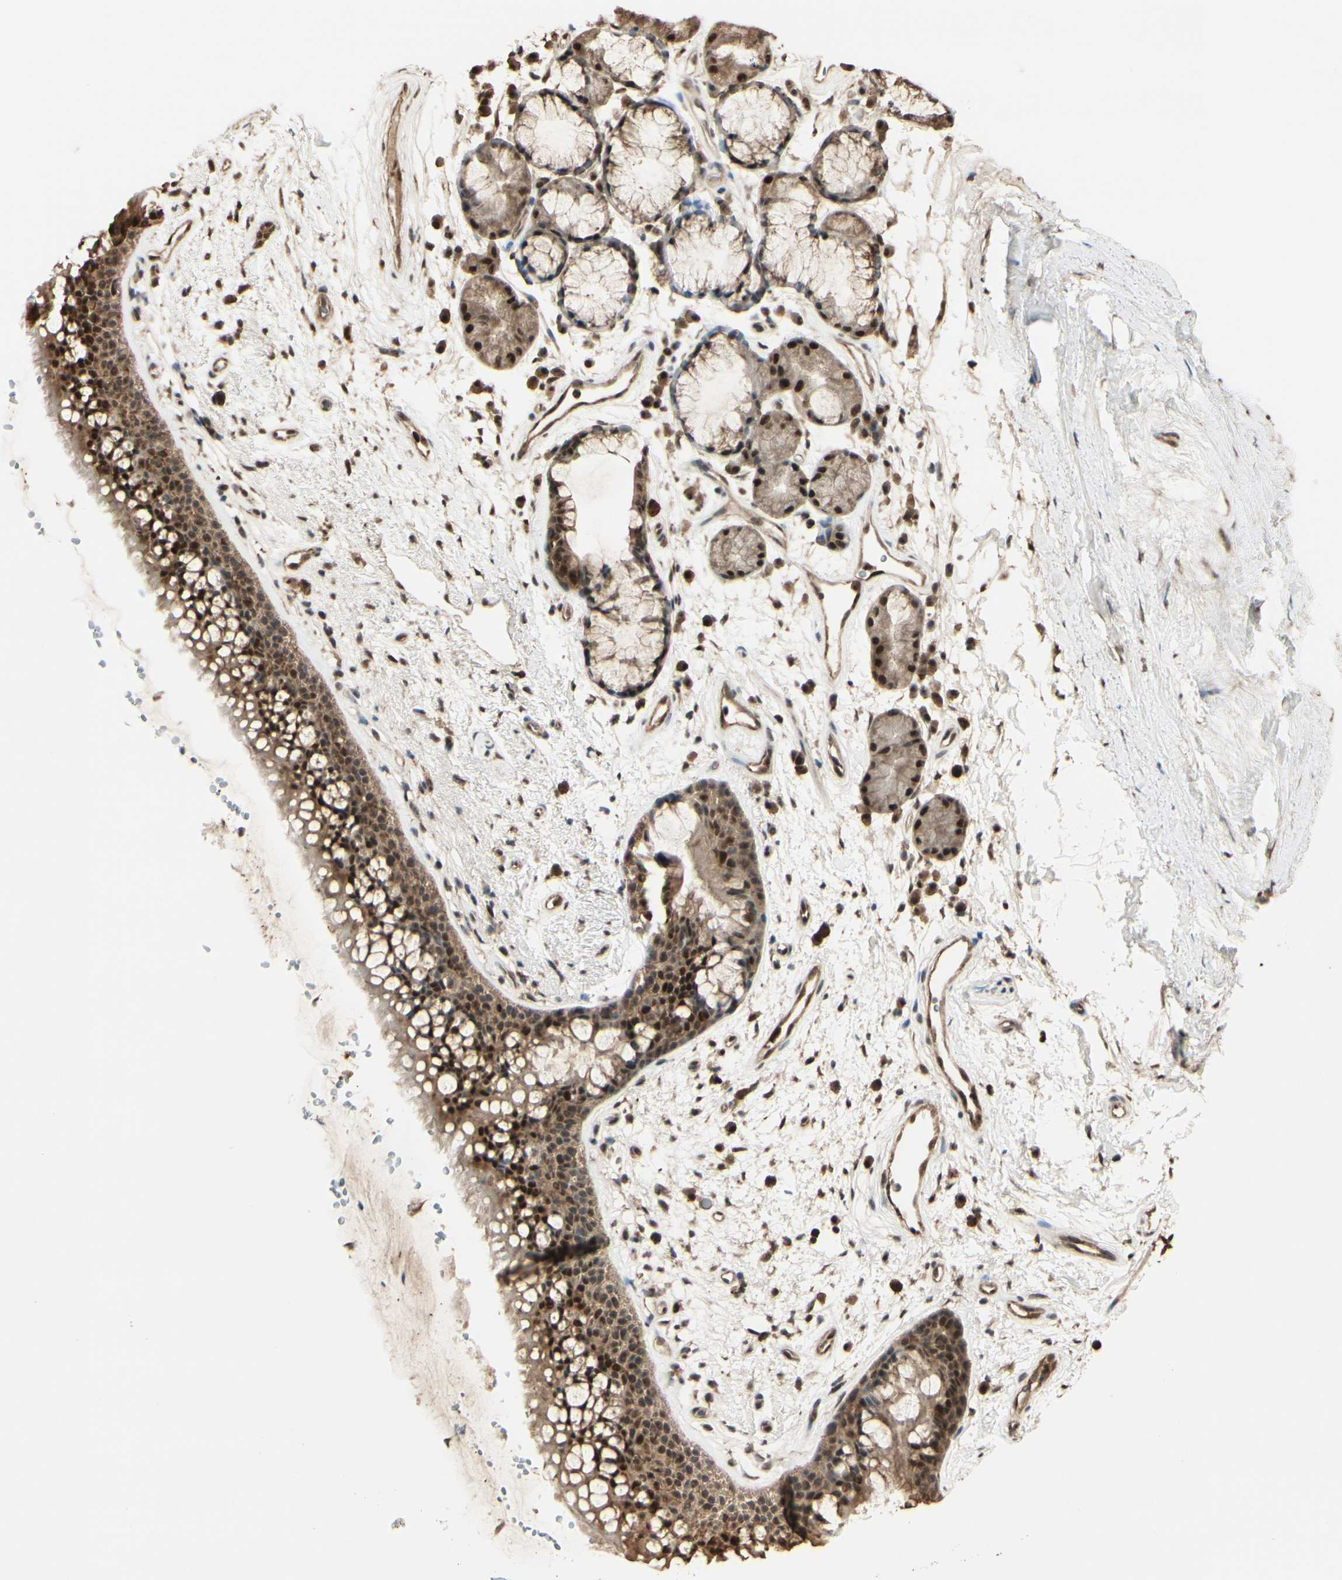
{"staining": {"intensity": "strong", "quantity": ">75%", "location": "cytoplasmic/membranous,nuclear"}, "tissue": "bronchus", "cell_type": "Respiratory epithelial cells", "image_type": "normal", "snomed": [{"axis": "morphology", "description": "Normal tissue, NOS"}, {"axis": "topography", "description": "Bronchus"}], "caption": "Respiratory epithelial cells reveal strong cytoplasmic/membranous,nuclear expression in about >75% of cells in unremarkable bronchus.", "gene": "HSF1", "patient": {"sex": "female", "age": 54}}